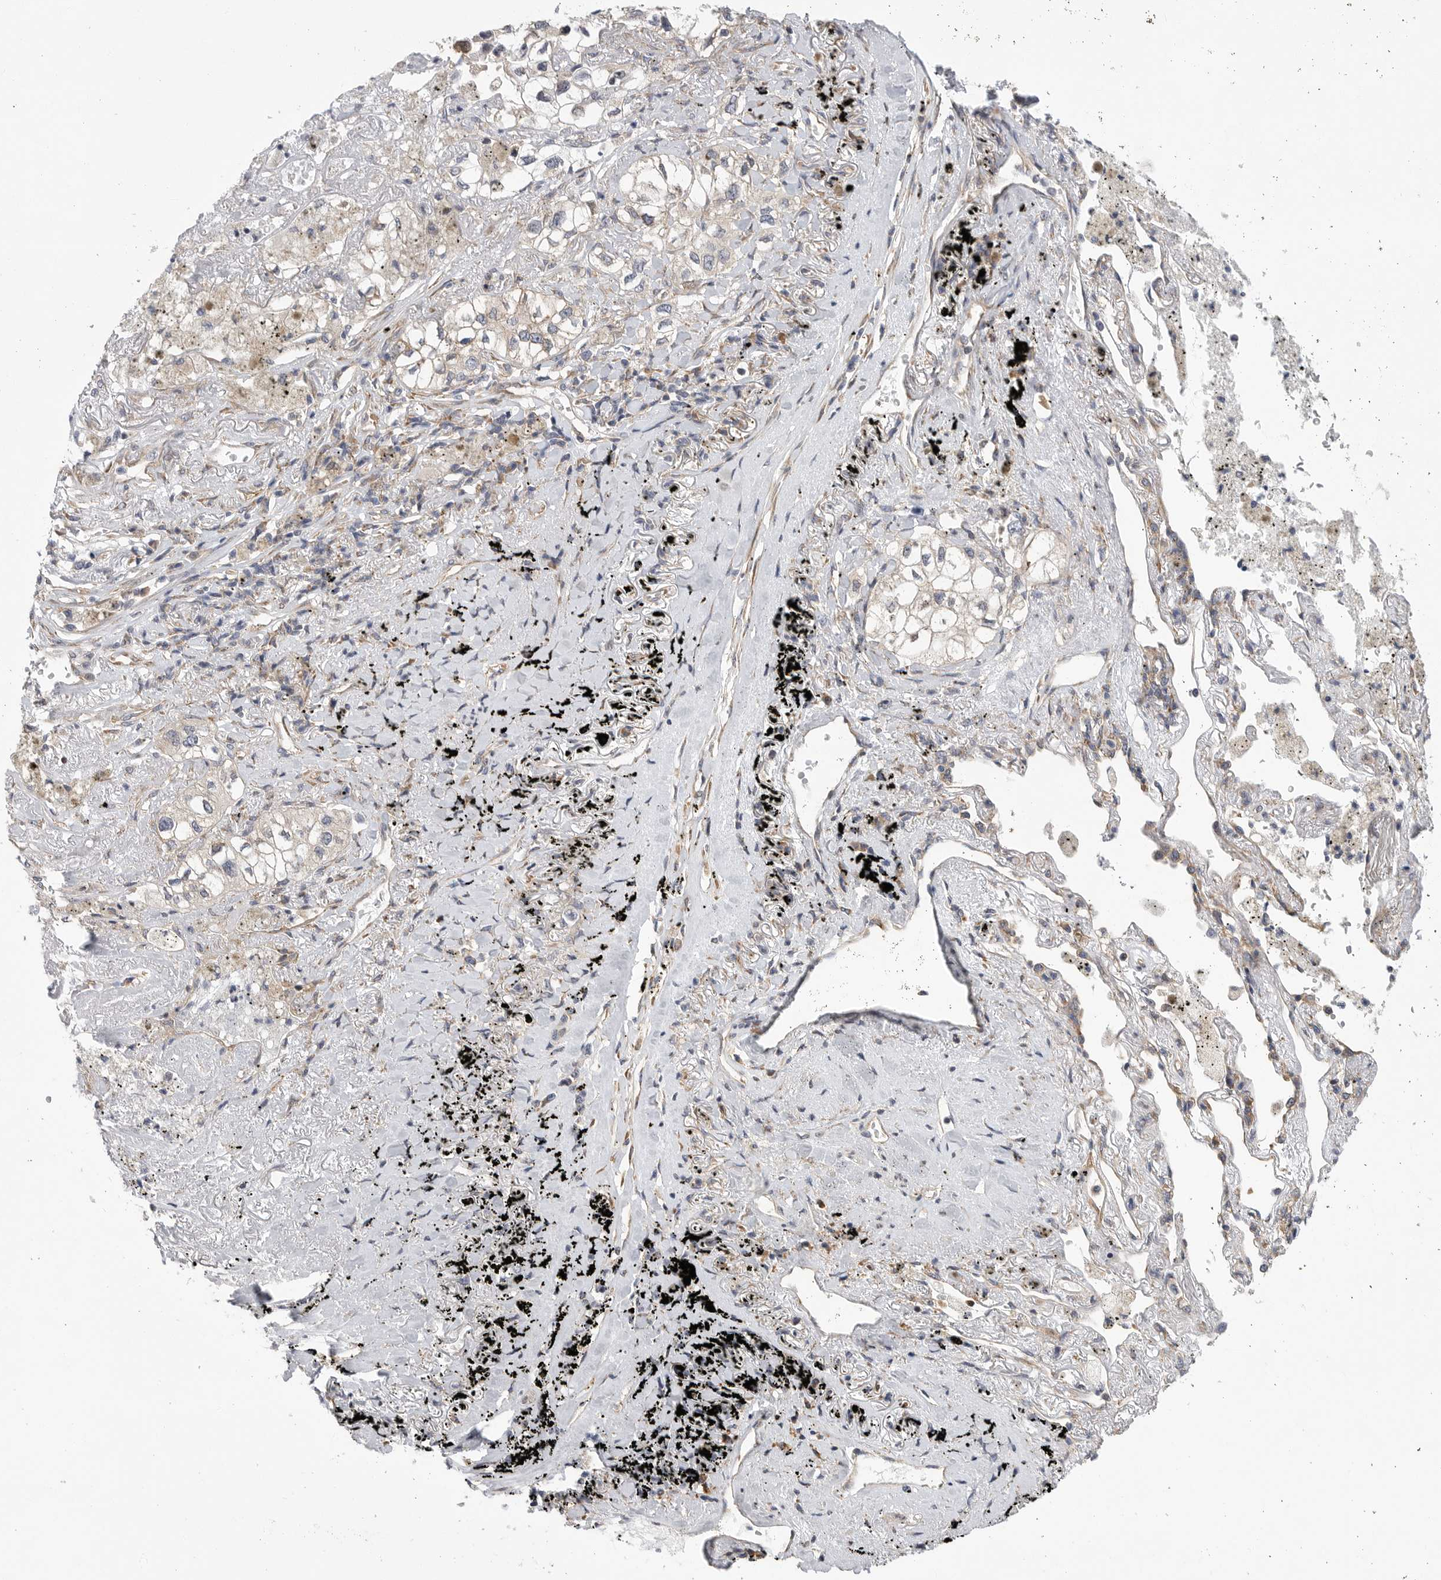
{"staining": {"intensity": "negative", "quantity": "none", "location": "none"}, "tissue": "lung cancer", "cell_type": "Tumor cells", "image_type": "cancer", "snomed": [{"axis": "morphology", "description": "Adenocarcinoma, NOS"}, {"axis": "topography", "description": "Lung"}], "caption": "Immunohistochemistry (IHC) micrograph of neoplastic tissue: lung cancer stained with DAB (3,3'-diaminobenzidine) displays no significant protein expression in tumor cells.", "gene": "FBXO43", "patient": {"sex": "male", "age": 63}}